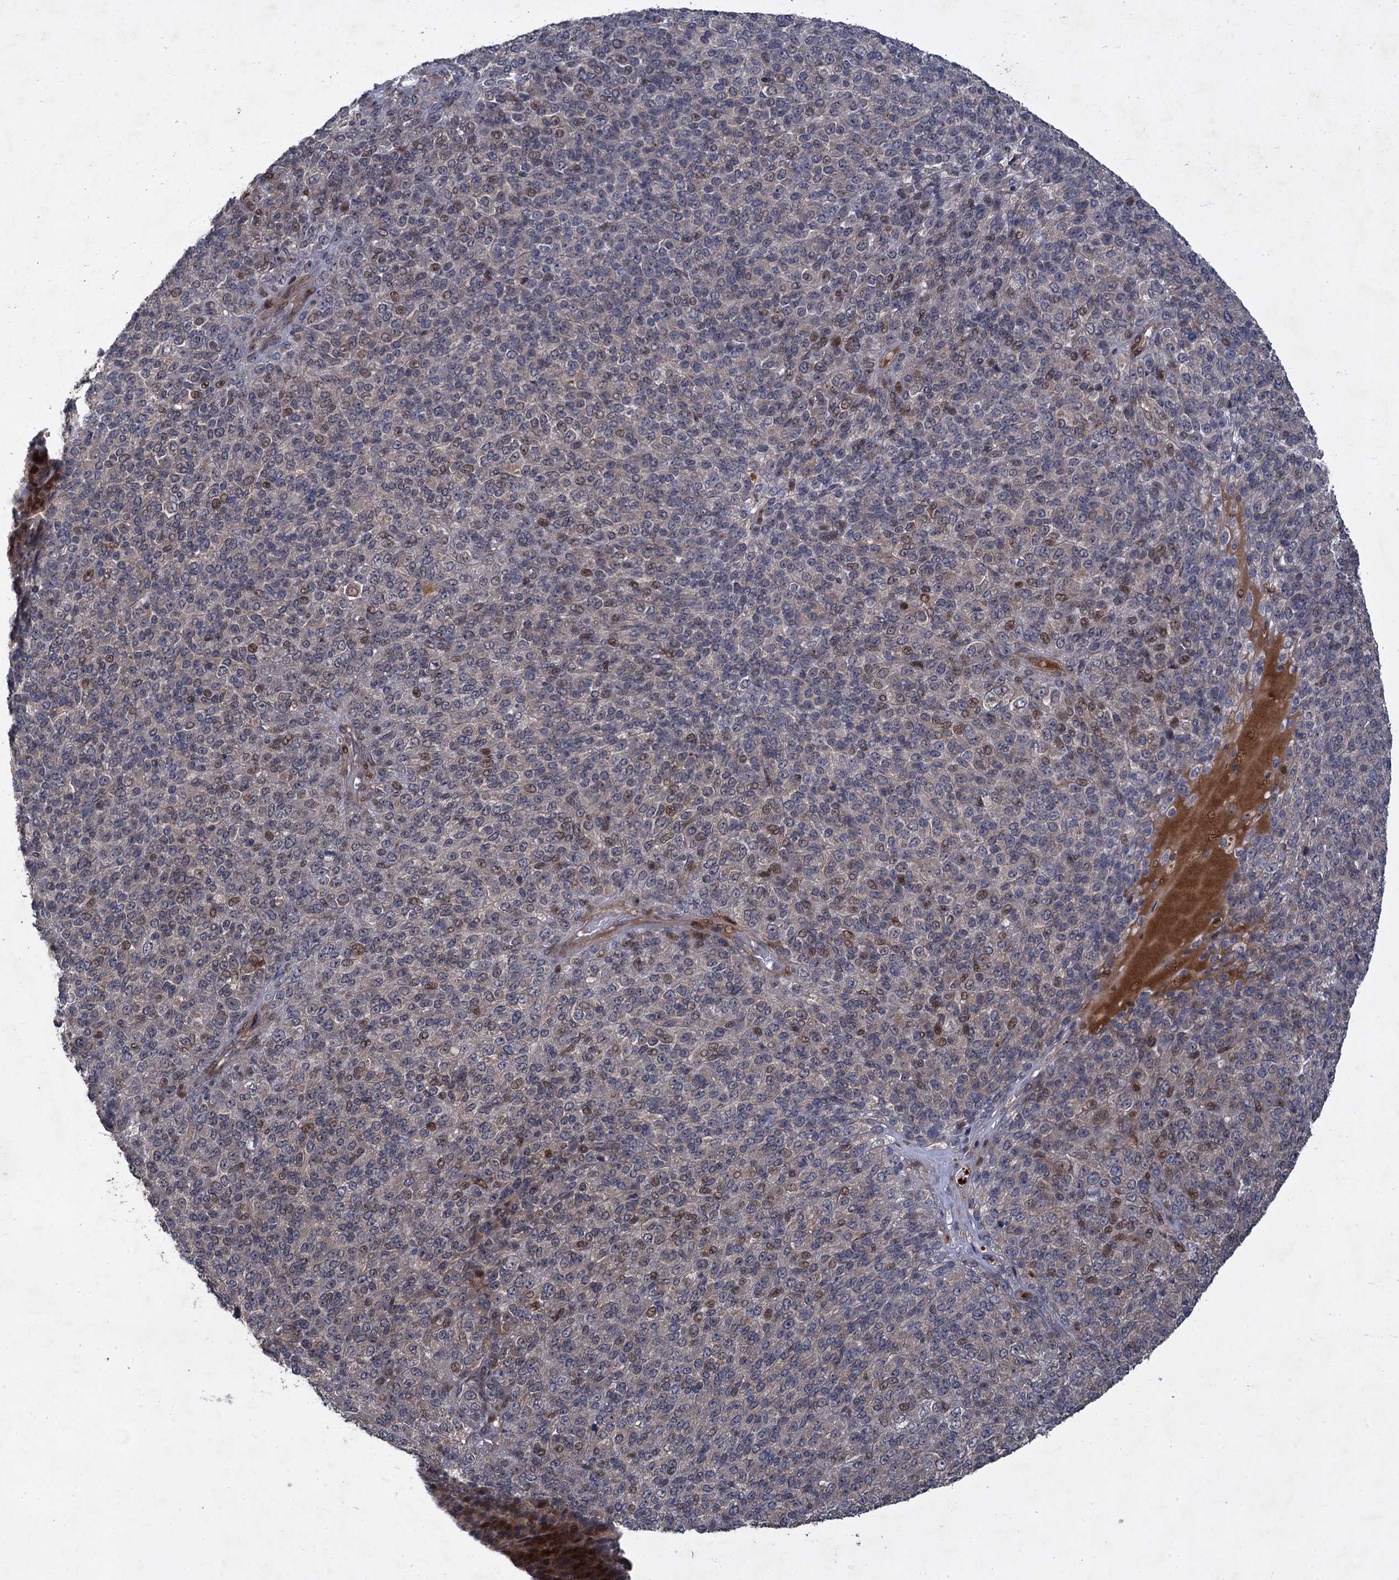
{"staining": {"intensity": "strong", "quantity": "25%-75%", "location": "nuclear"}, "tissue": "melanoma", "cell_type": "Tumor cells", "image_type": "cancer", "snomed": [{"axis": "morphology", "description": "Malignant melanoma, Metastatic site"}, {"axis": "topography", "description": "Brain"}], "caption": "A histopathology image showing strong nuclear staining in about 25%-75% of tumor cells in melanoma, as visualized by brown immunohistochemical staining.", "gene": "NUDT22", "patient": {"sex": "female", "age": 56}}